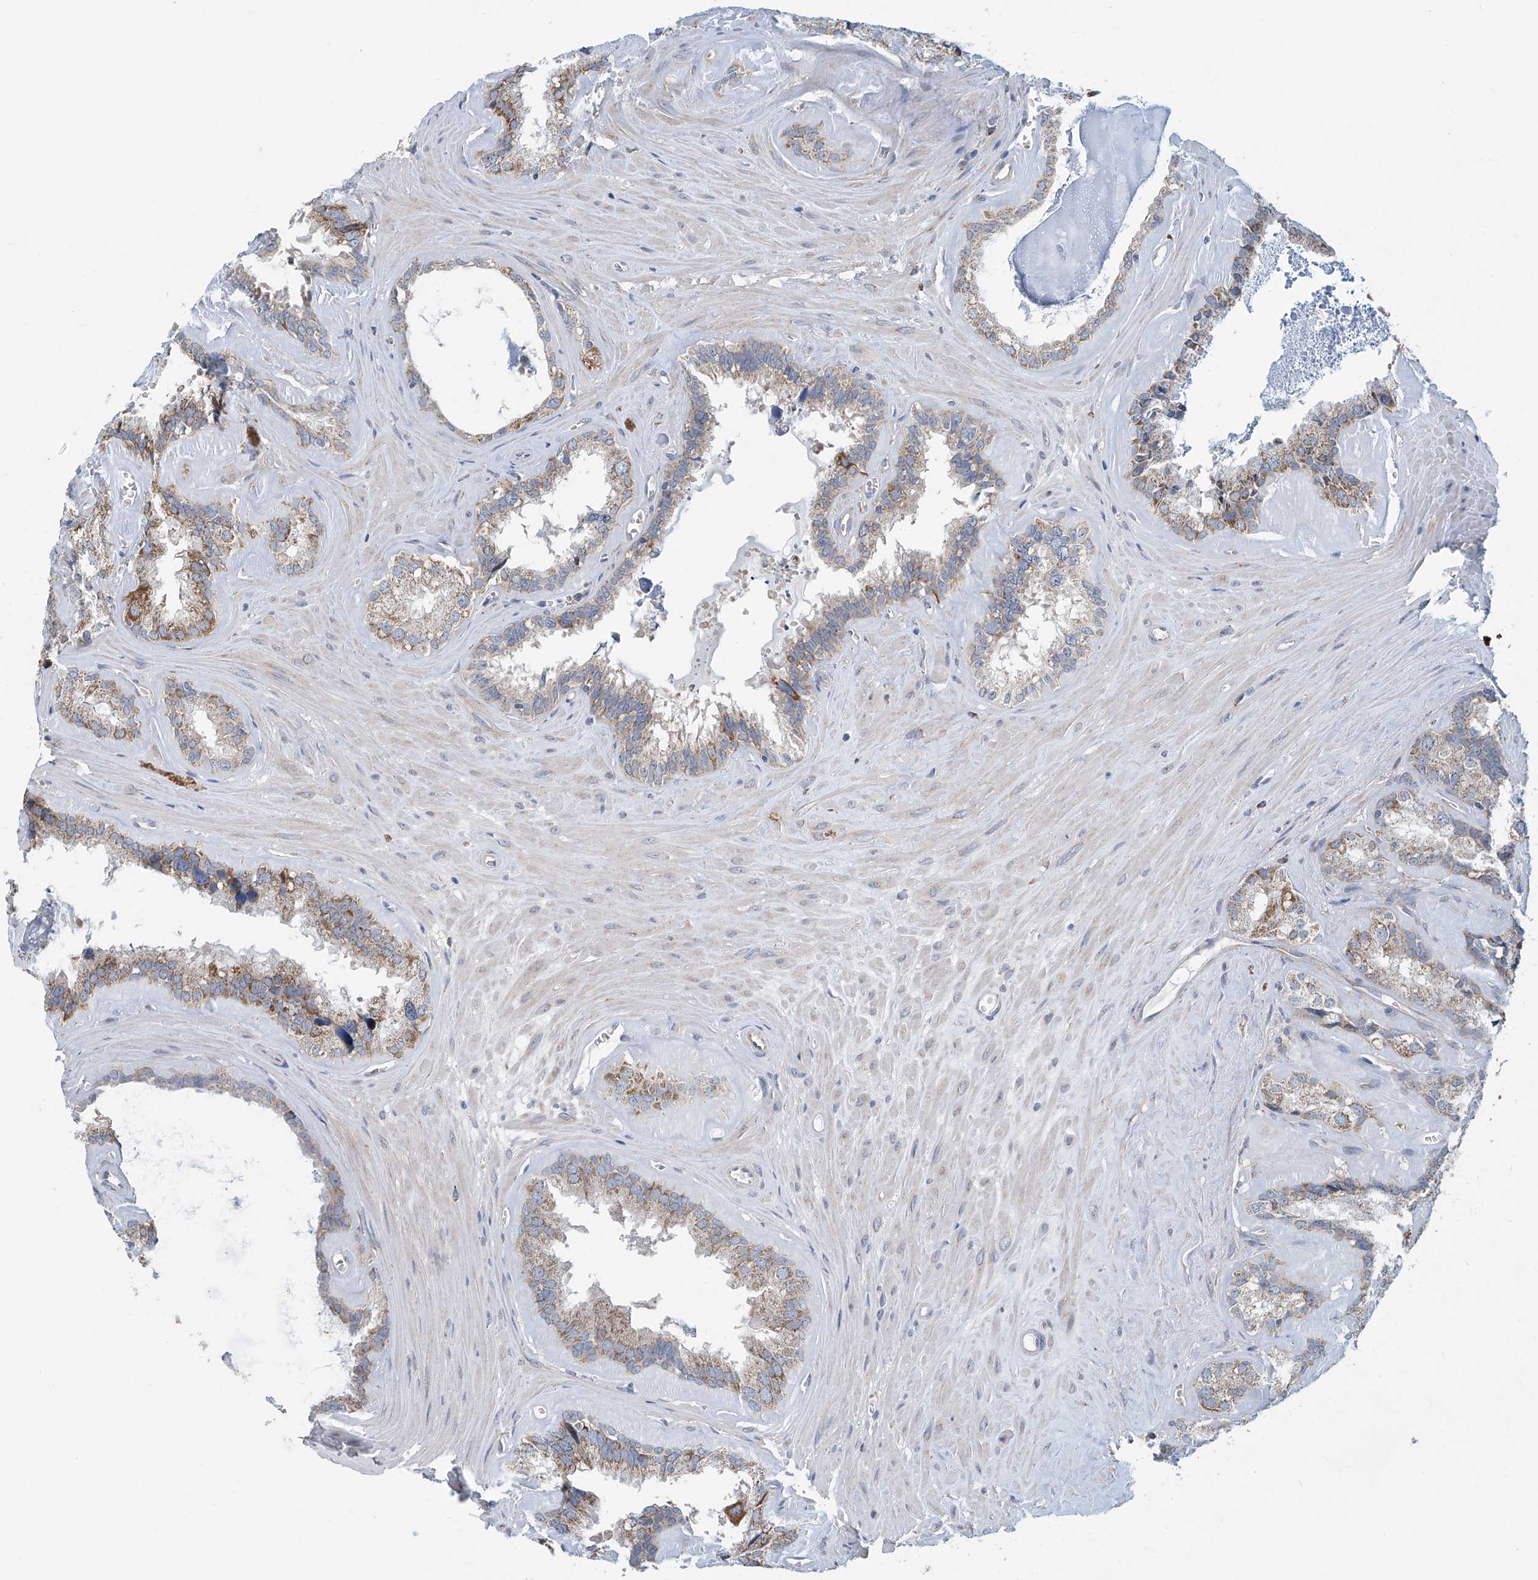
{"staining": {"intensity": "moderate", "quantity": ">75%", "location": "cytoplasmic/membranous"}, "tissue": "seminal vesicle", "cell_type": "Glandular cells", "image_type": "normal", "snomed": [{"axis": "morphology", "description": "Normal tissue, NOS"}, {"axis": "topography", "description": "Prostate"}, {"axis": "topography", "description": "Seminal veicle"}], "caption": "IHC micrograph of normal seminal vesicle: seminal vesicle stained using IHC demonstrates medium levels of moderate protein expression localized specifically in the cytoplasmic/membranous of glandular cells, appearing as a cytoplasmic/membranous brown color.", "gene": "COMMD1", "patient": {"sex": "male", "age": 59}}